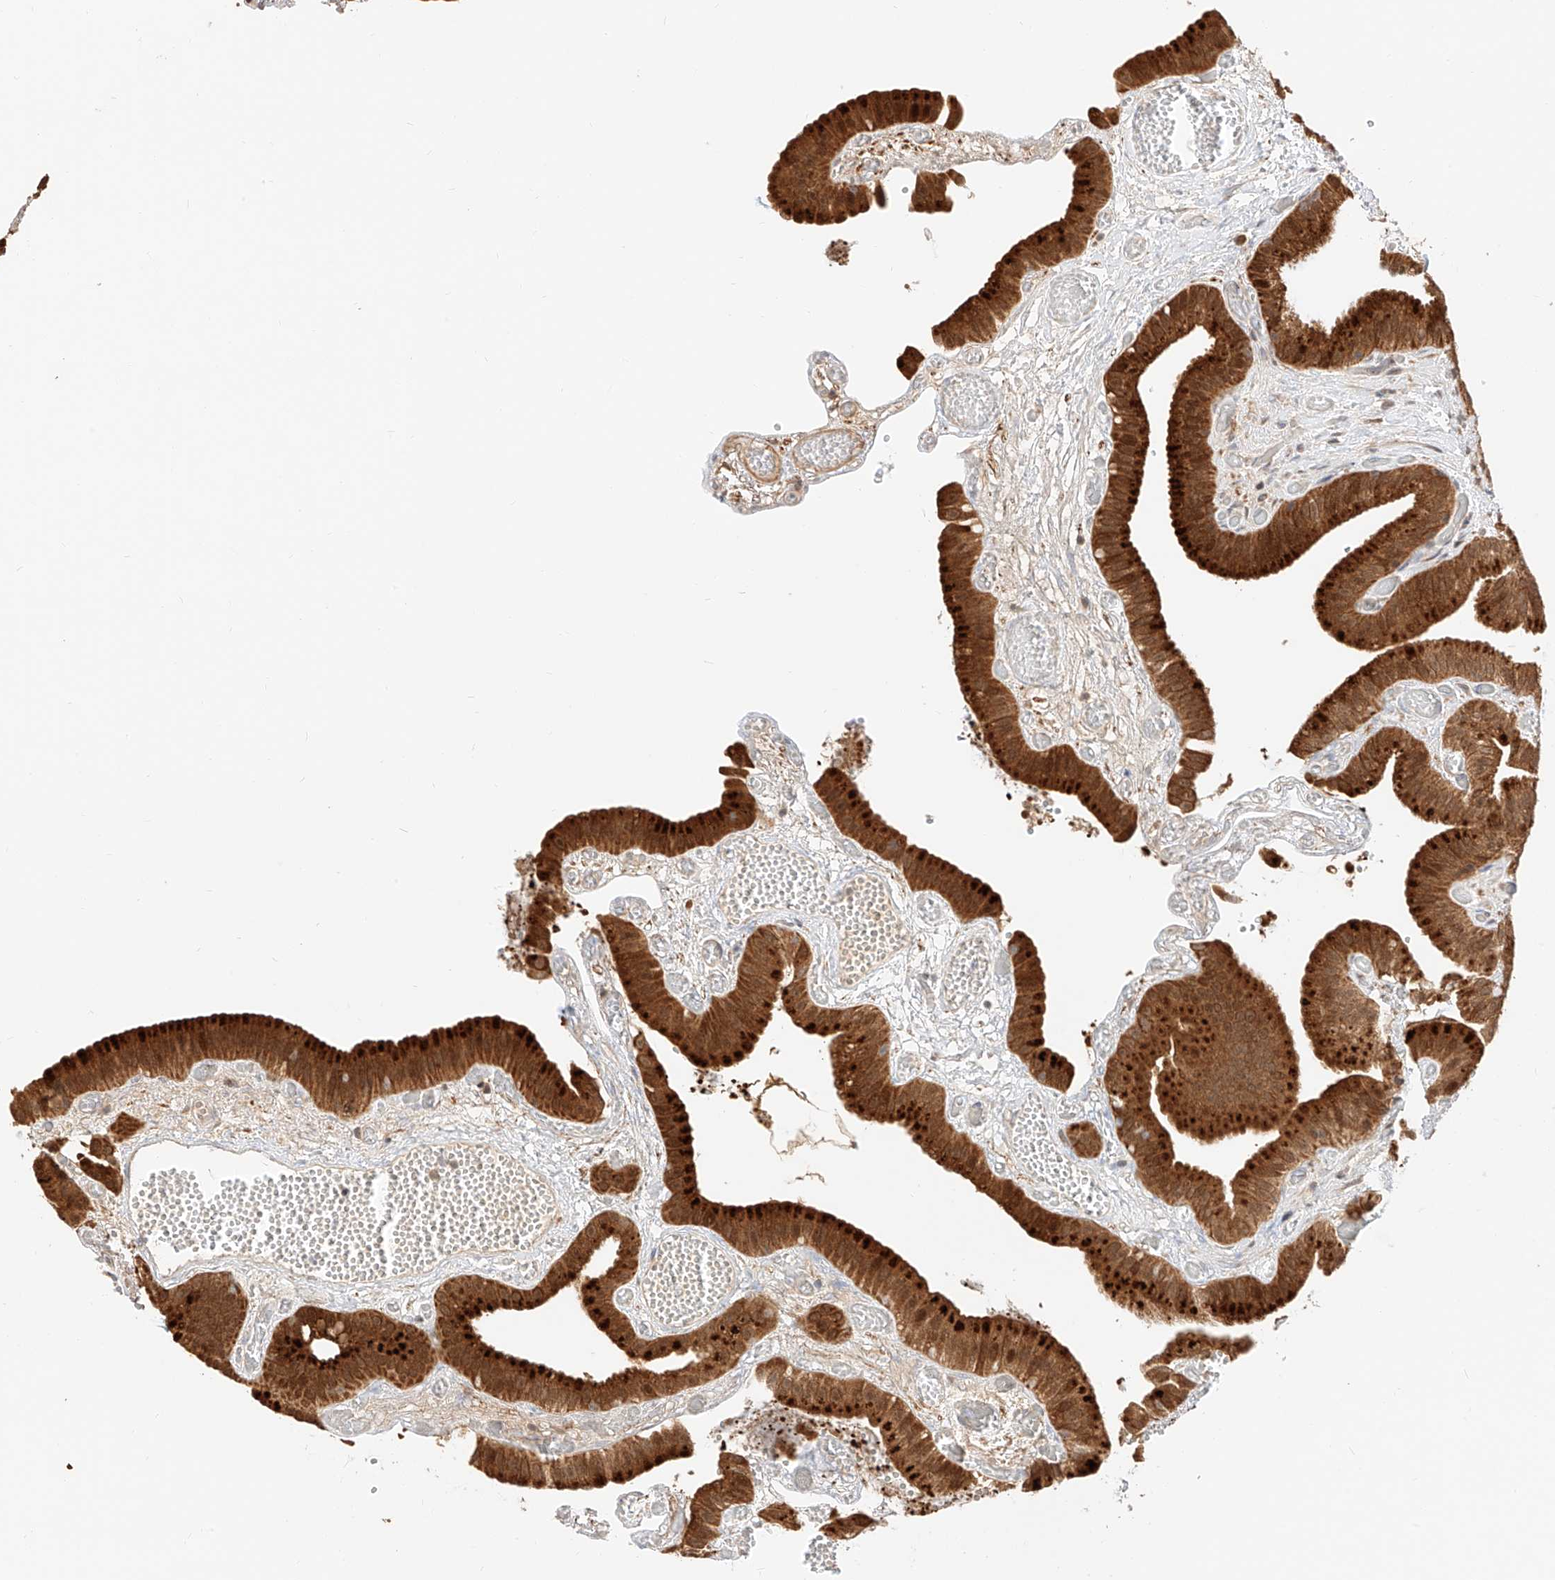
{"staining": {"intensity": "strong", "quantity": ">75%", "location": "cytoplasmic/membranous,nuclear"}, "tissue": "gallbladder", "cell_type": "Glandular cells", "image_type": "normal", "snomed": [{"axis": "morphology", "description": "Normal tissue, NOS"}, {"axis": "topography", "description": "Gallbladder"}], "caption": "Gallbladder stained with a protein marker shows strong staining in glandular cells.", "gene": "EIF4H", "patient": {"sex": "female", "age": 64}}